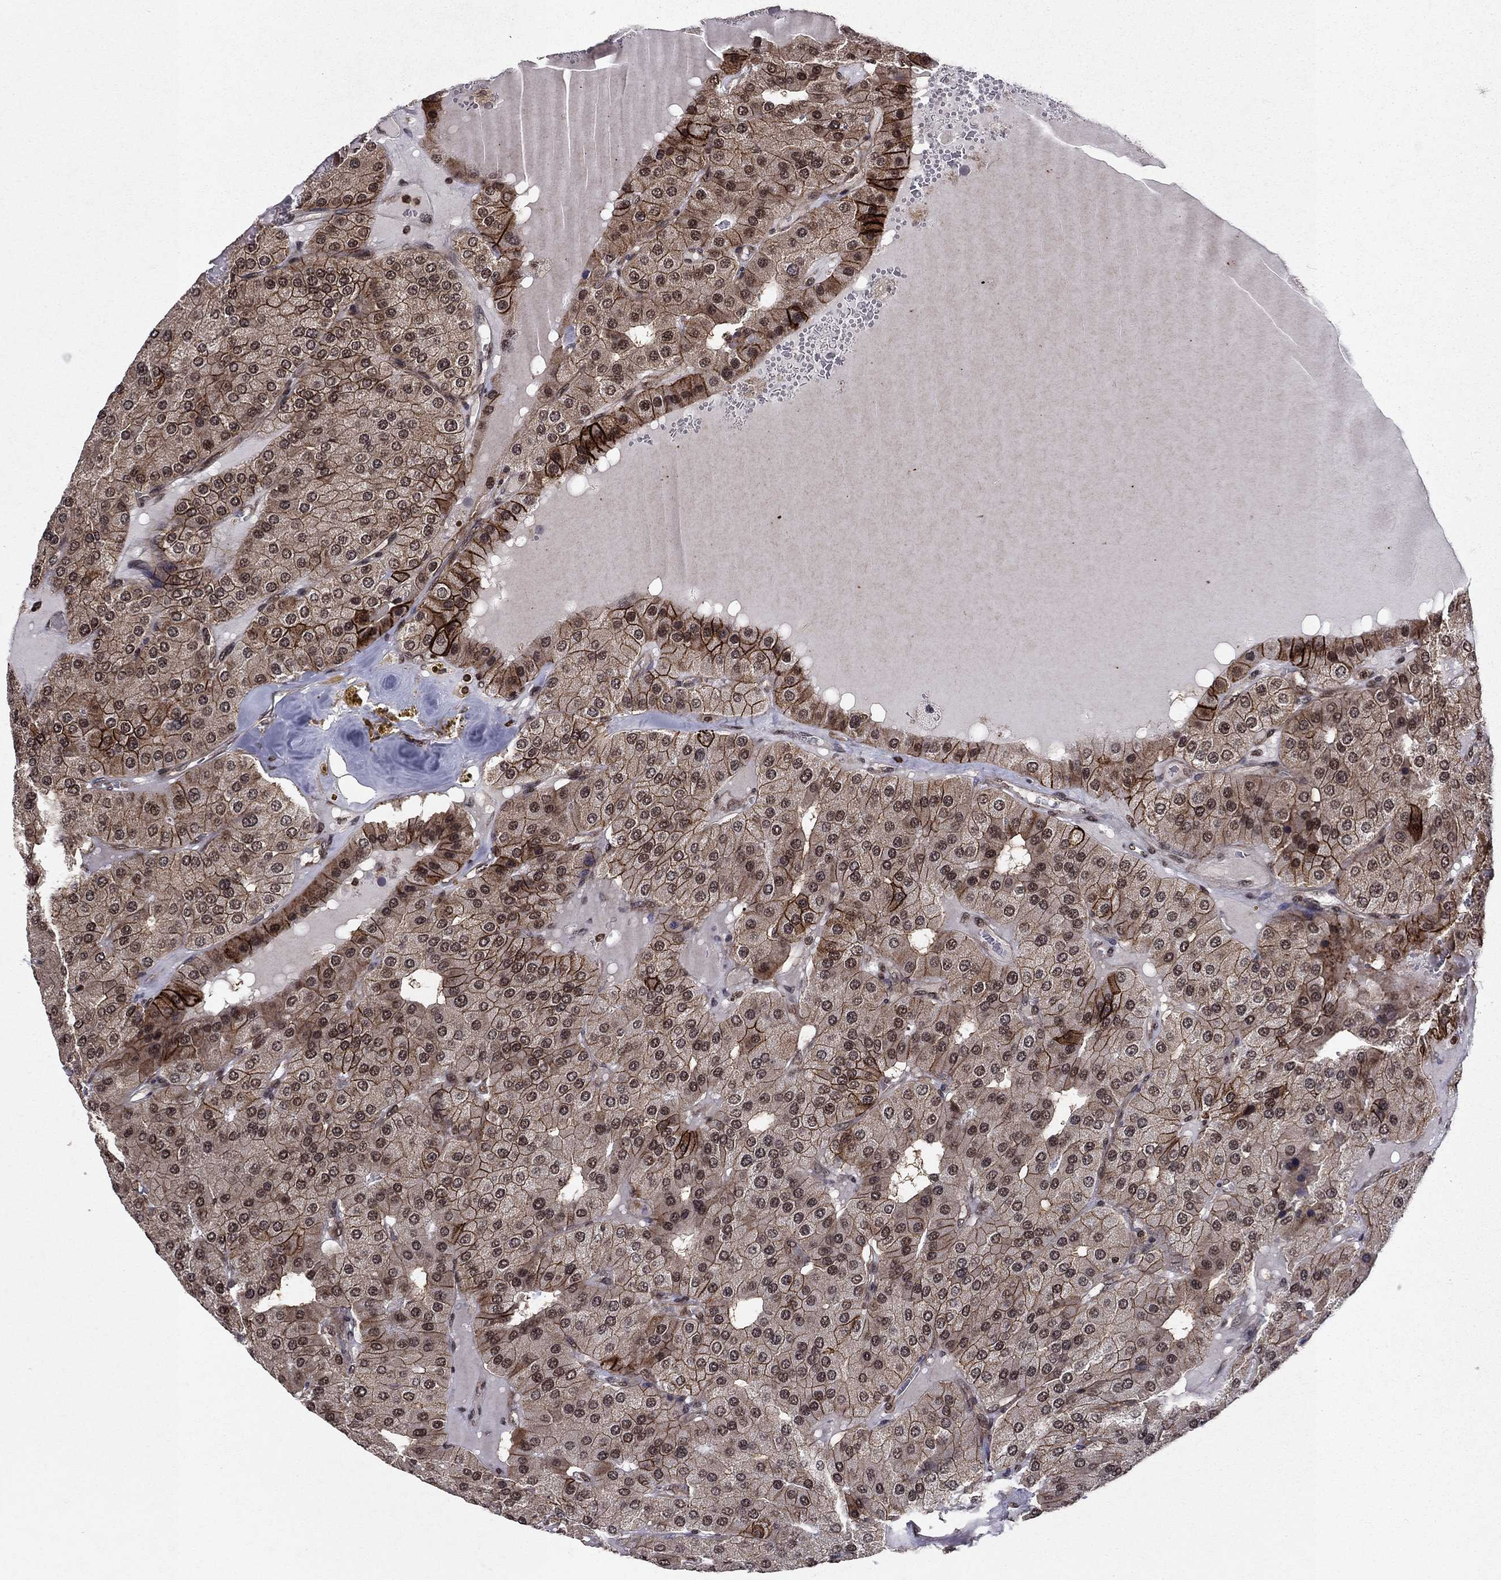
{"staining": {"intensity": "strong", "quantity": "25%-75%", "location": "cytoplasmic/membranous"}, "tissue": "parathyroid gland", "cell_type": "Glandular cells", "image_type": "normal", "snomed": [{"axis": "morphology", "description": "Normal tissue, NOS"}, {"axis": "morphology", "description": "Adenoma, NOS"}, {"axis": "topography", "description": "Parathyroid gland"}], "caption": "Immunohistochemistry (IHC) staining of unremarkable parathyroid gland, which demonstrates high levels of strong cytoplasmic/membranous expression in about 25%-75% of glandular cells indicating strong cytoplasmic/membranous protein staining. The staining was performed using DAB (brown) for protein detection and nuclei were counterstained in hematoxylin (blue).", "gene": "SSX2IP", "patient": {"sex": "female", "age": 86}}